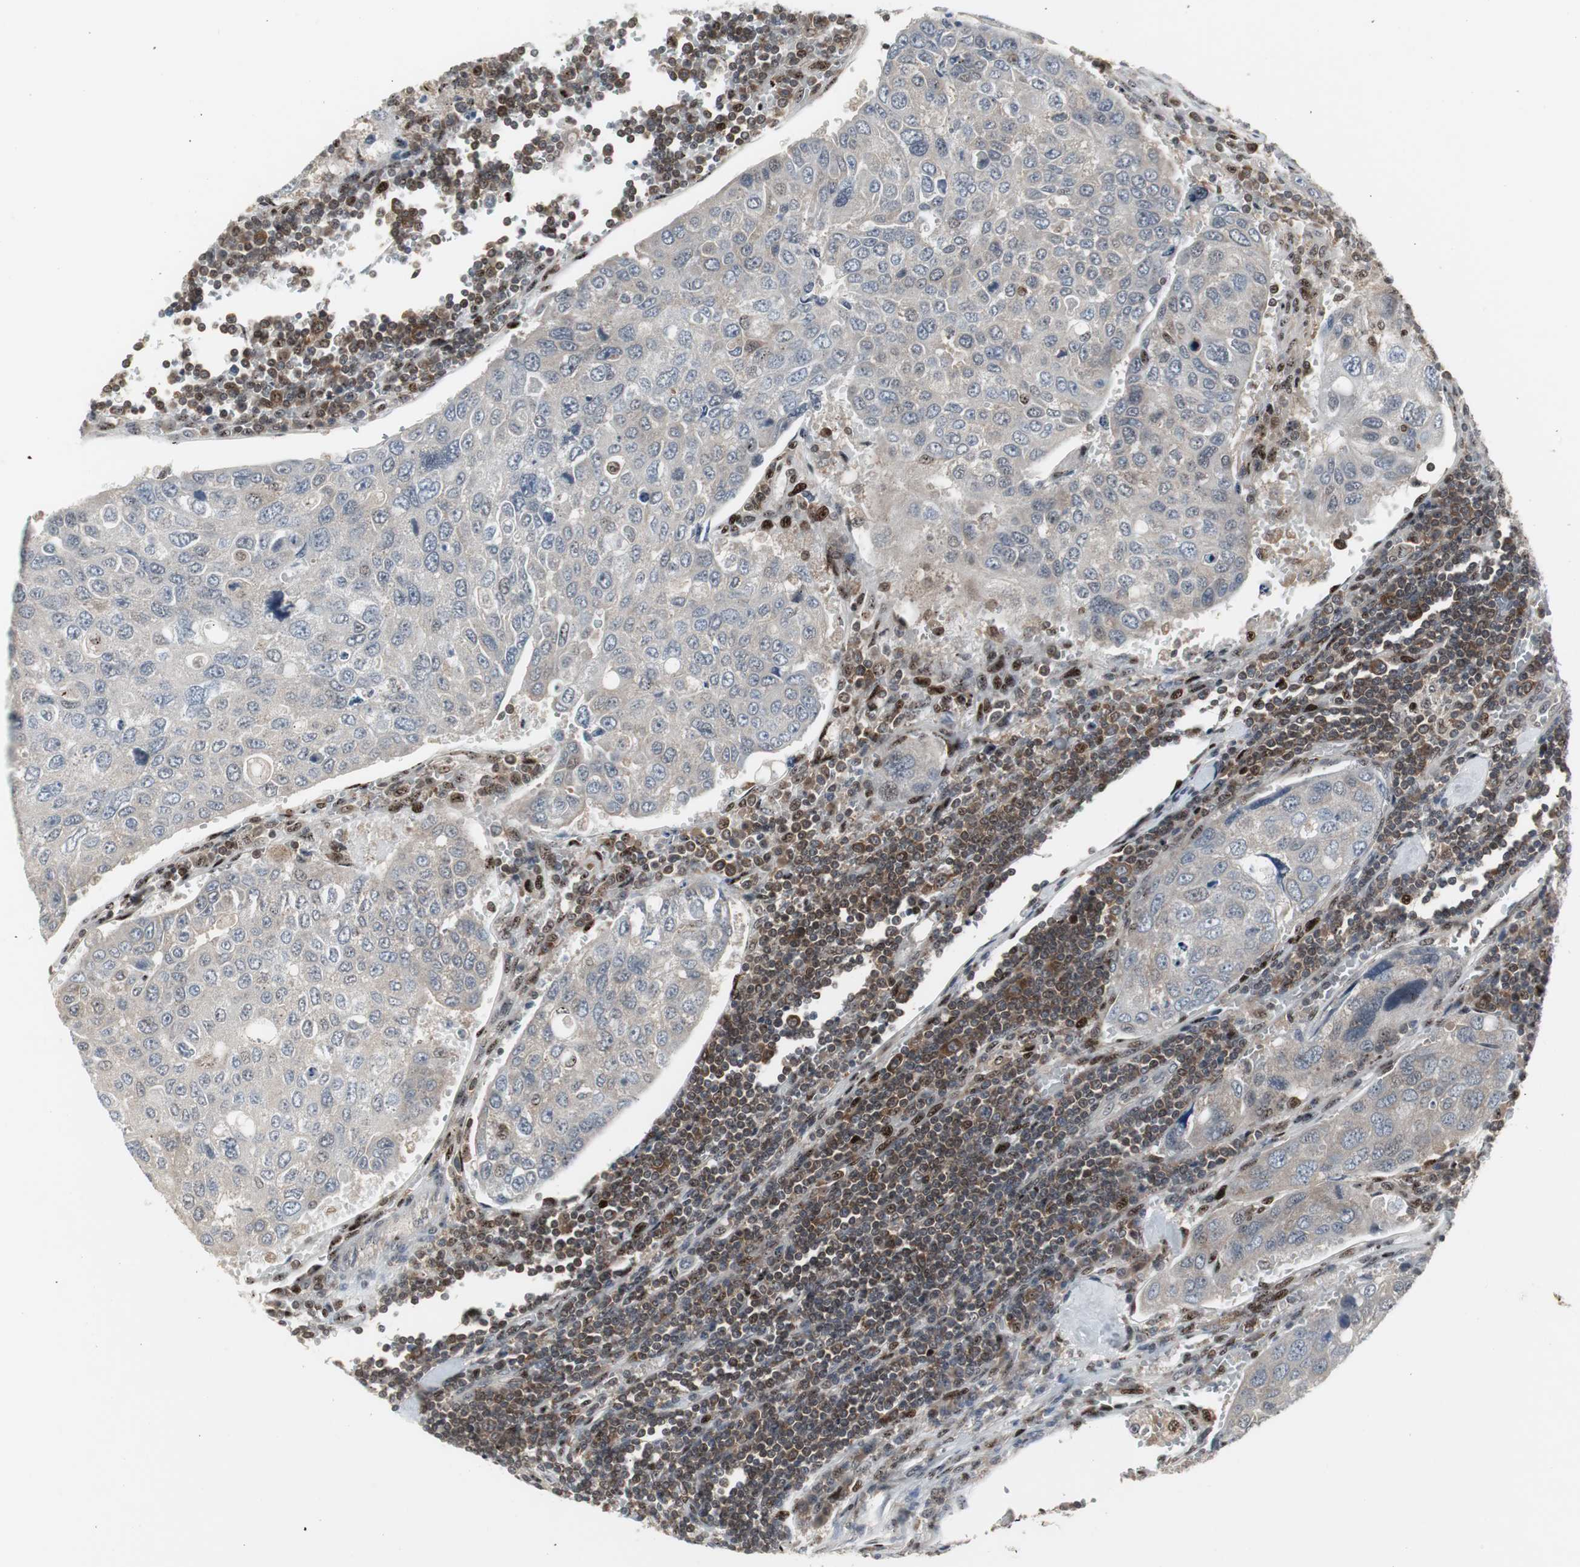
{"staining": {"intensity": "negative", "quantity": "none", "location": "none"}, "tissue": "urothelial cancer", "cell_type": "Tumor cells", "image_type": "cancer", "snomed": [{"axis": "morphology", "description": "Urothelial carcinoma, High grade"}, {"axis": "topography", "description": "Lymph node"}, {"axis": "topography", "description": "Urinary bladder"}], "caption": "This is a image of immunohistochemistry (IHC) staining of urothelial cancer, which shows no positivity in tumor cells. Brightfield microscopy of immunohistochemistry (IHC) stained with DAB (3,3'-diaminobenzidine) (brown) and hematoxylin (blue), captured at high magnification.", "gene": "GRK2", "patient": {"sex": "male", "age": 51}}